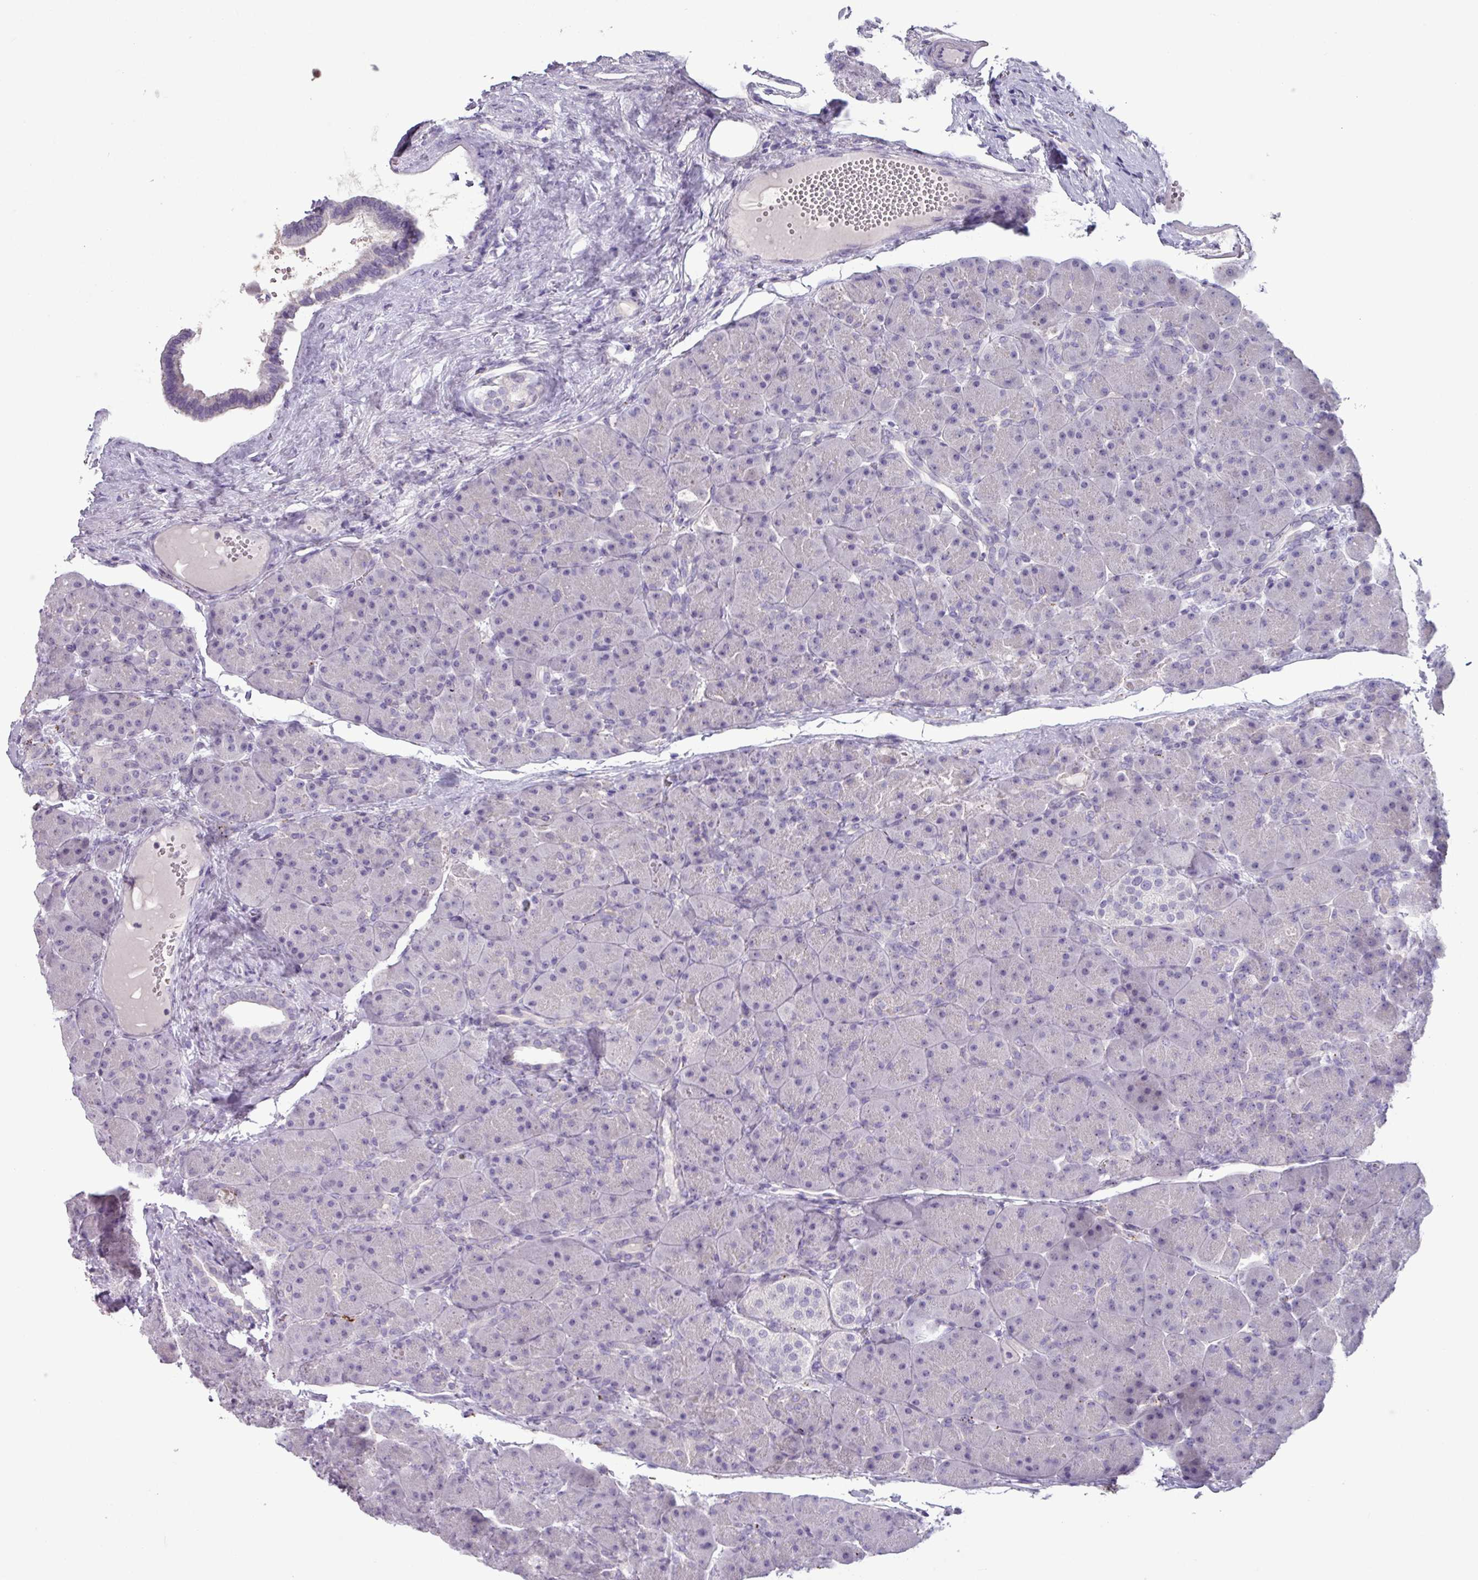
{"staining": {"intensity": "negative", "quantity": "none", "location": "none"}, "tissue": "pancreas", "cell_type": "Exocrine glandular cells", "image_type": "normal", "snomed": [{"axis": "morphology", "description": "Normal tissue, NOS"}, {"axis": "topography", "description": "Pancreas"}], "caption": "An IHC histopathology image of normal pancreas is shown. There is no staining in exocrine glandular cells of pancreas.", "gene": "PLIN2", "patient": {"sex": "male", "age": 66}}